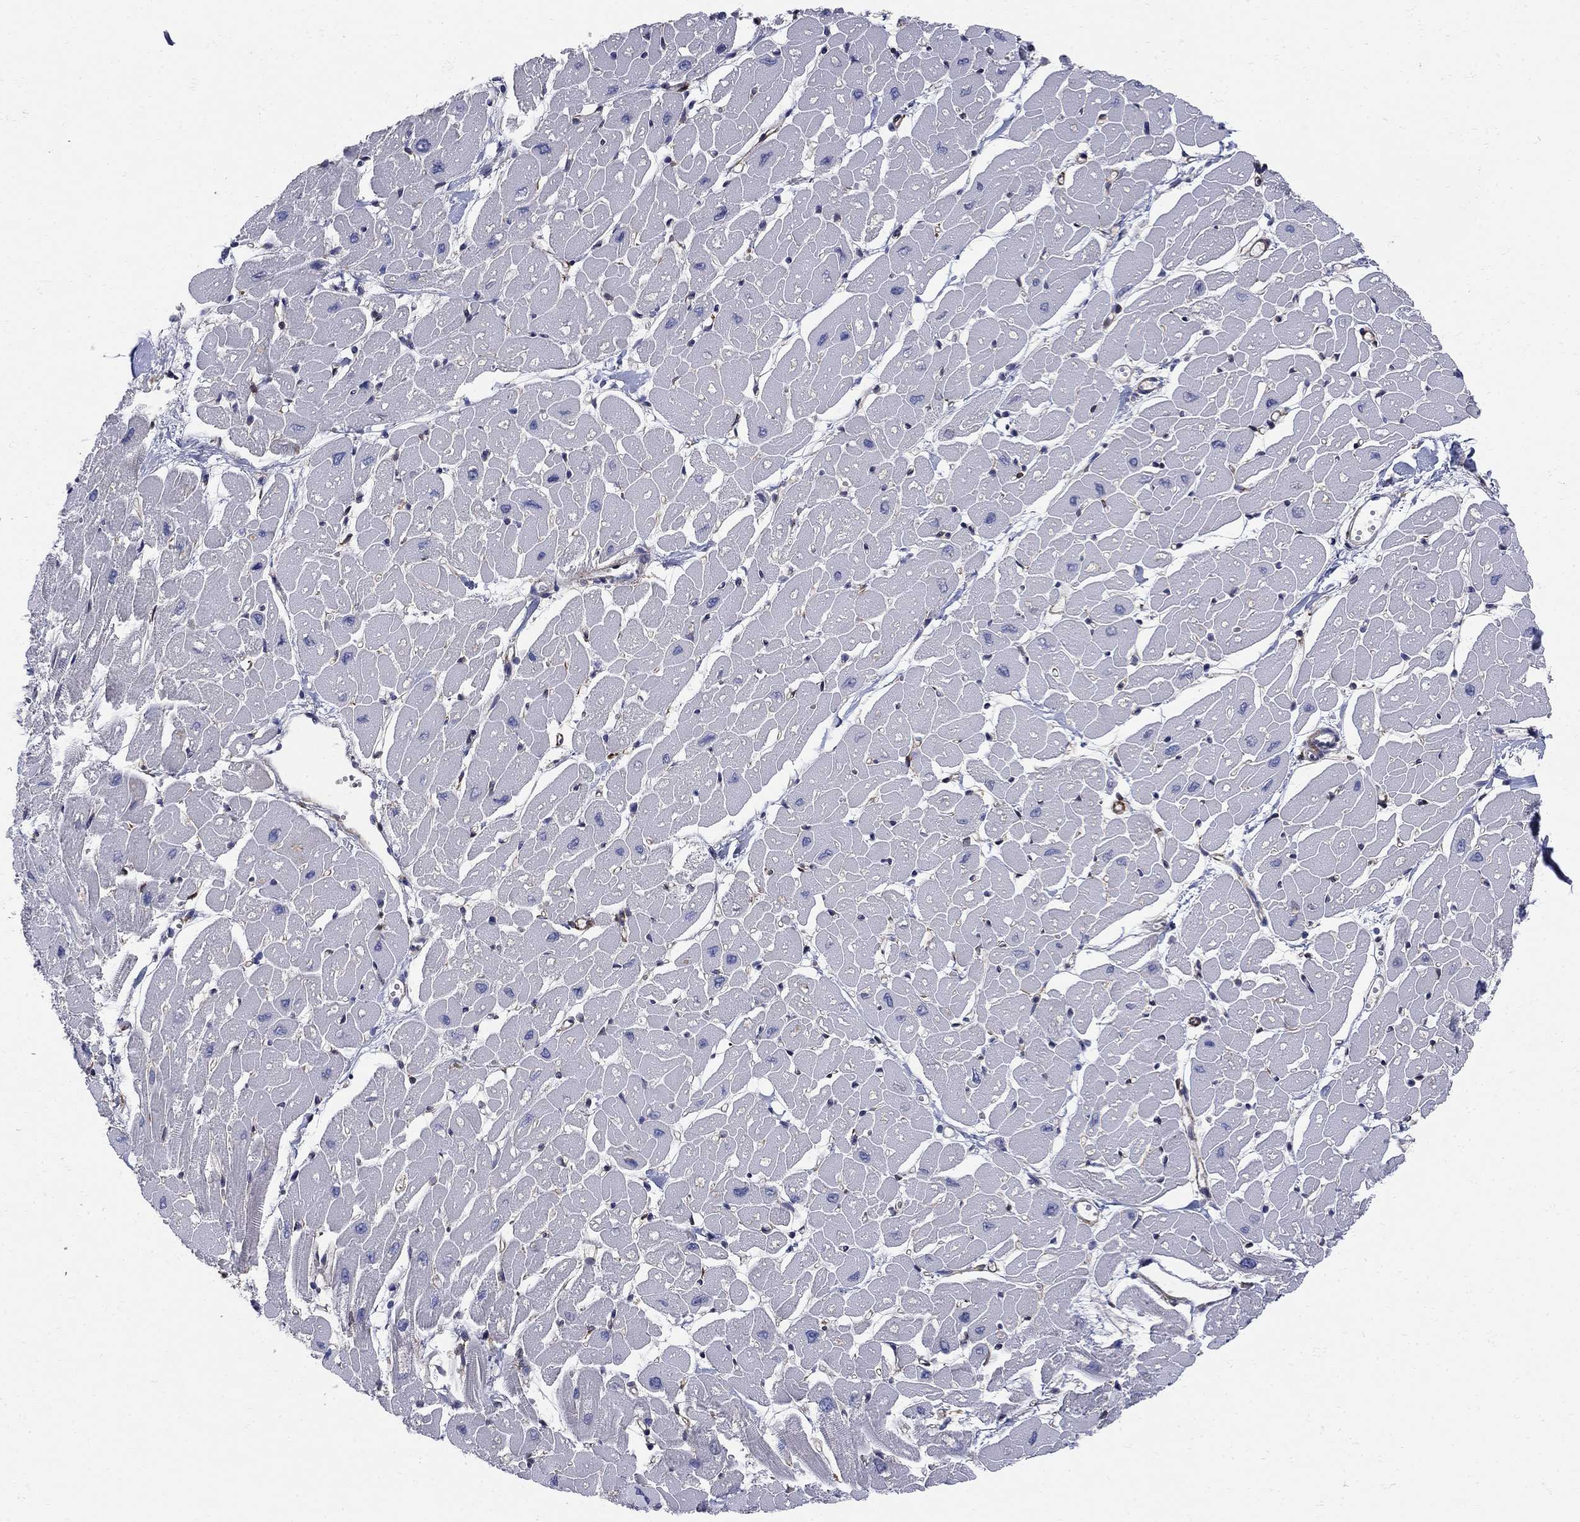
{"staining": {"intensity": "negative", "quantity": "none", "location": "none"}, "tissue": "heart muscle", "cell_type": "Cardiomyocytes", "image_type": "normal", "snomed": [{"axis": "morphology", "description": "Normal tissue, NOS"}, {"axis": "topography", "description": "Heart"}], "caption": "Heart muscle stained for a protein using immunohistochemistry (IHC) displays no positivity cardiomyocytes.", "gene": "SEPTIN8", "patient": {"sex": "male", "age": 57}}